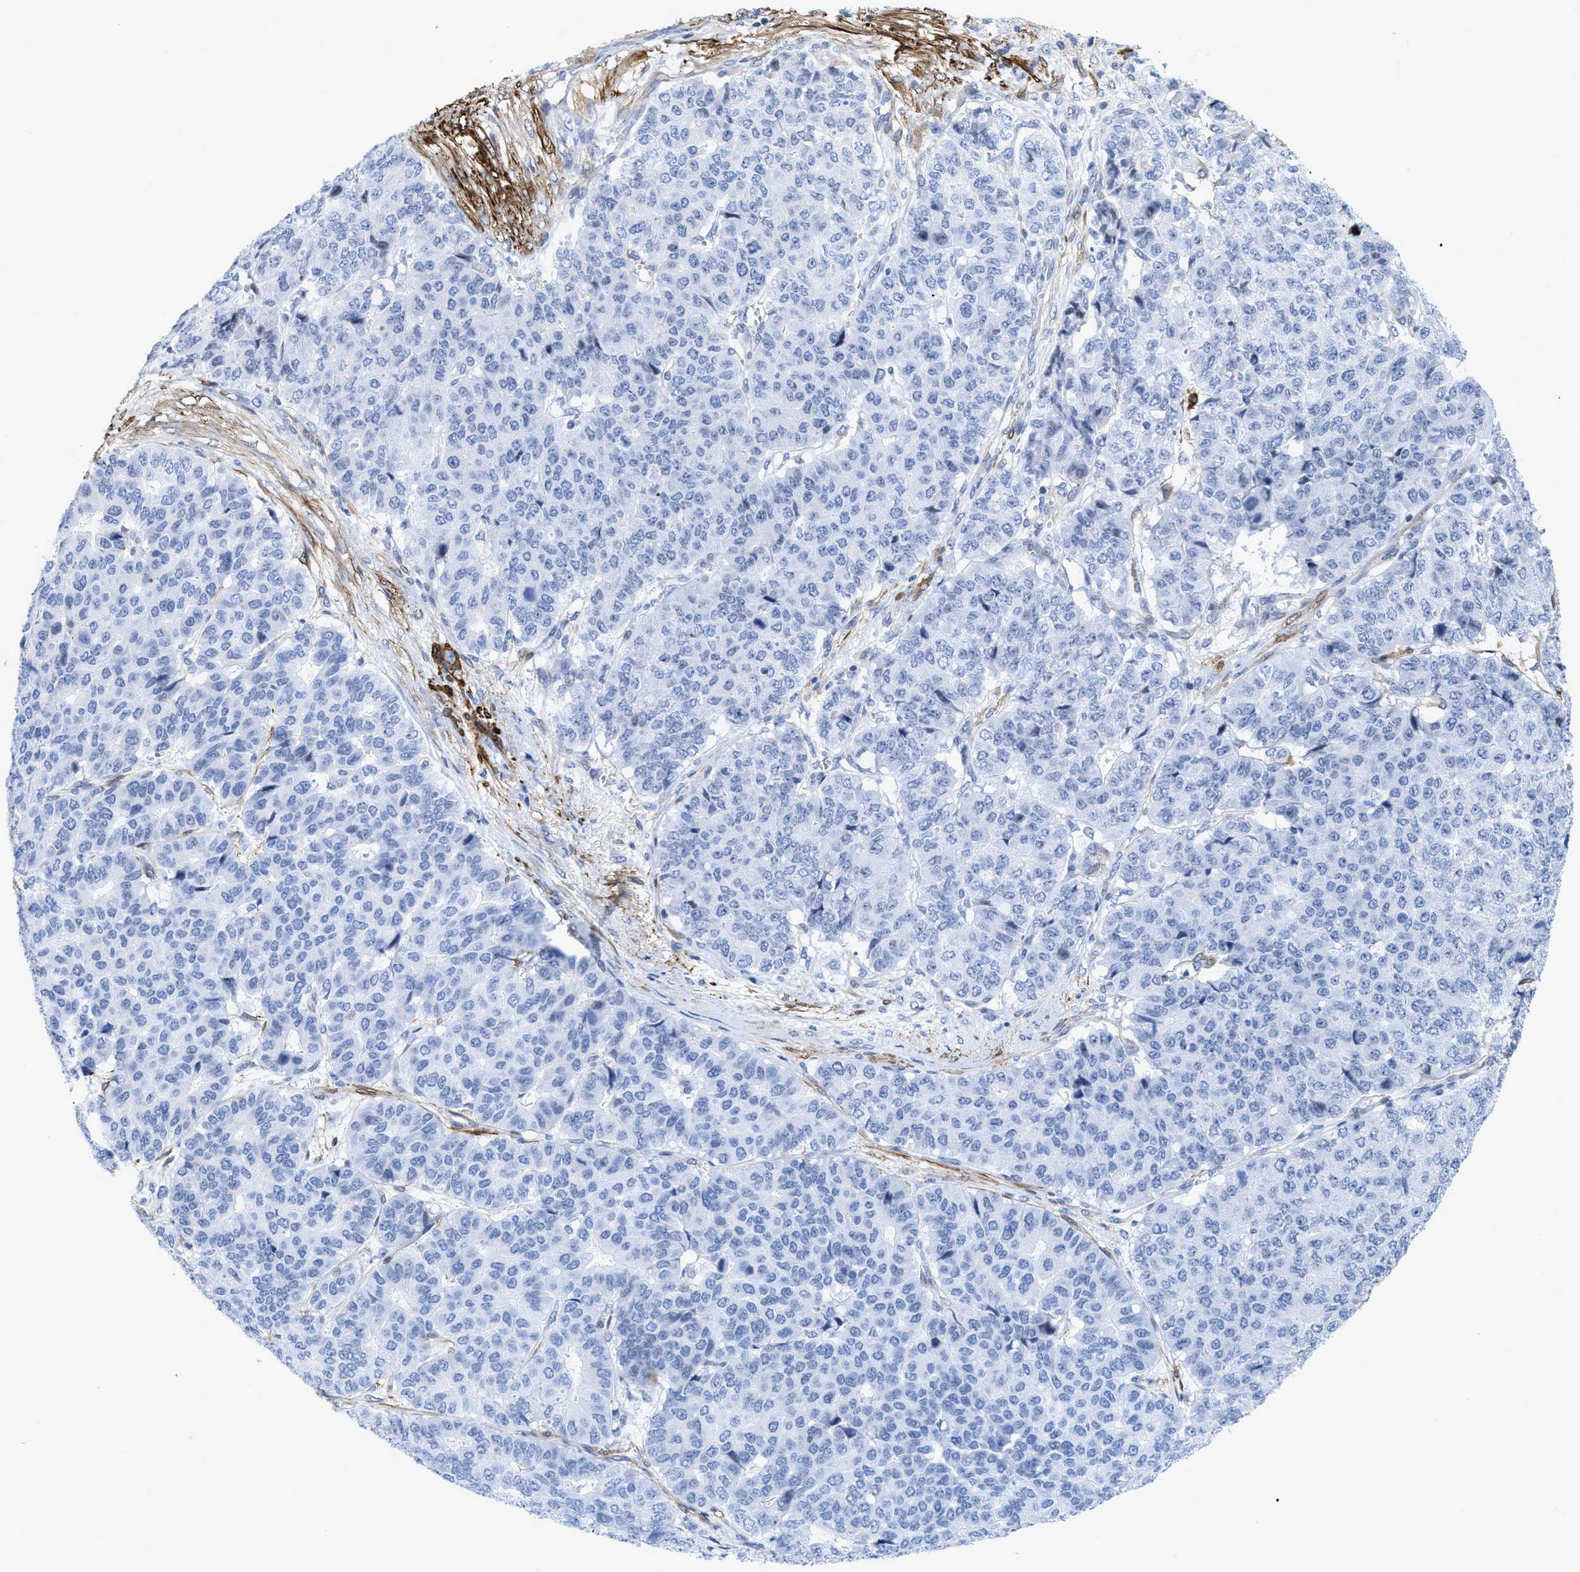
{"staining": {"intensity": "negative", "quantity": "none", "location": "none"}, "tissue": "pancreatic cancer", "cell_type": "Tumor cells", "image_type": "cancer", "snomed": [{"axis": "morphology", "description": "Adenocarcinoma, NOS"}, {"axis": "topography", "description": "Pancreas"}], "caption": "Tumor cells are negative for protein expression in human pancreatic cancer.", "gene": "TAGLN", "patient": {"sex": "male", "age": 50}}